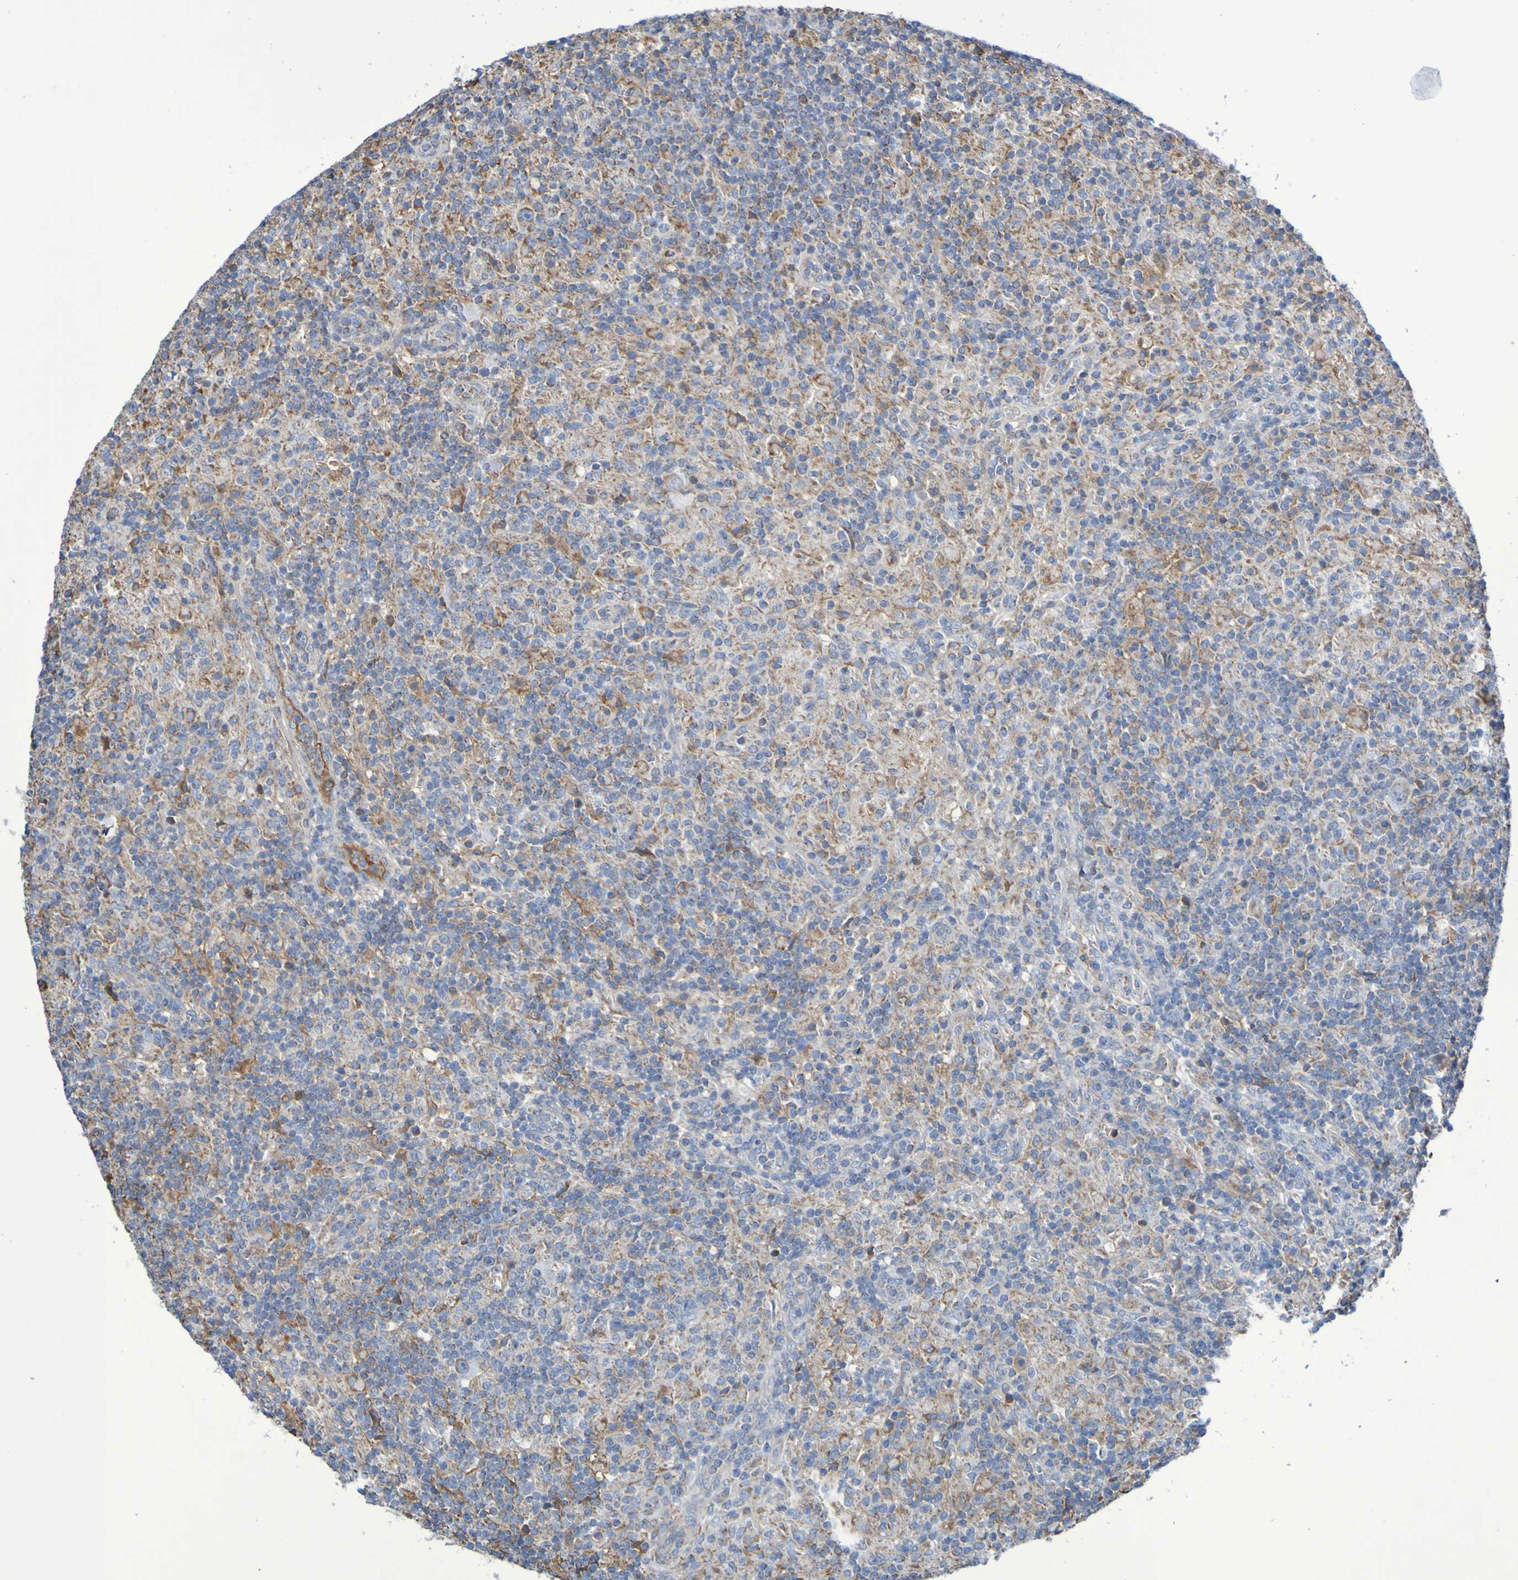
{"staining": {"intensity": "weak", "quantity": ">75%", "location": "cytoplasmic/membranous"}, "tissue": "lymphoma", "cell_type": "Tumor cells", "image_type": "cancer", "snomed": [{"axis": "morphology", "description": "Hodgkin's disease, NOS"}, {"axis": "topography", "description": "Lymph node"}], "caption": "An image showing weak cytoplasmic/membranous positivity in about >75% of tumor cells in lymphoma, as visualized by brown immunohistochemical staining.", "gene": "CNTN2", "patient": {"sex": "male", "age": 70}}